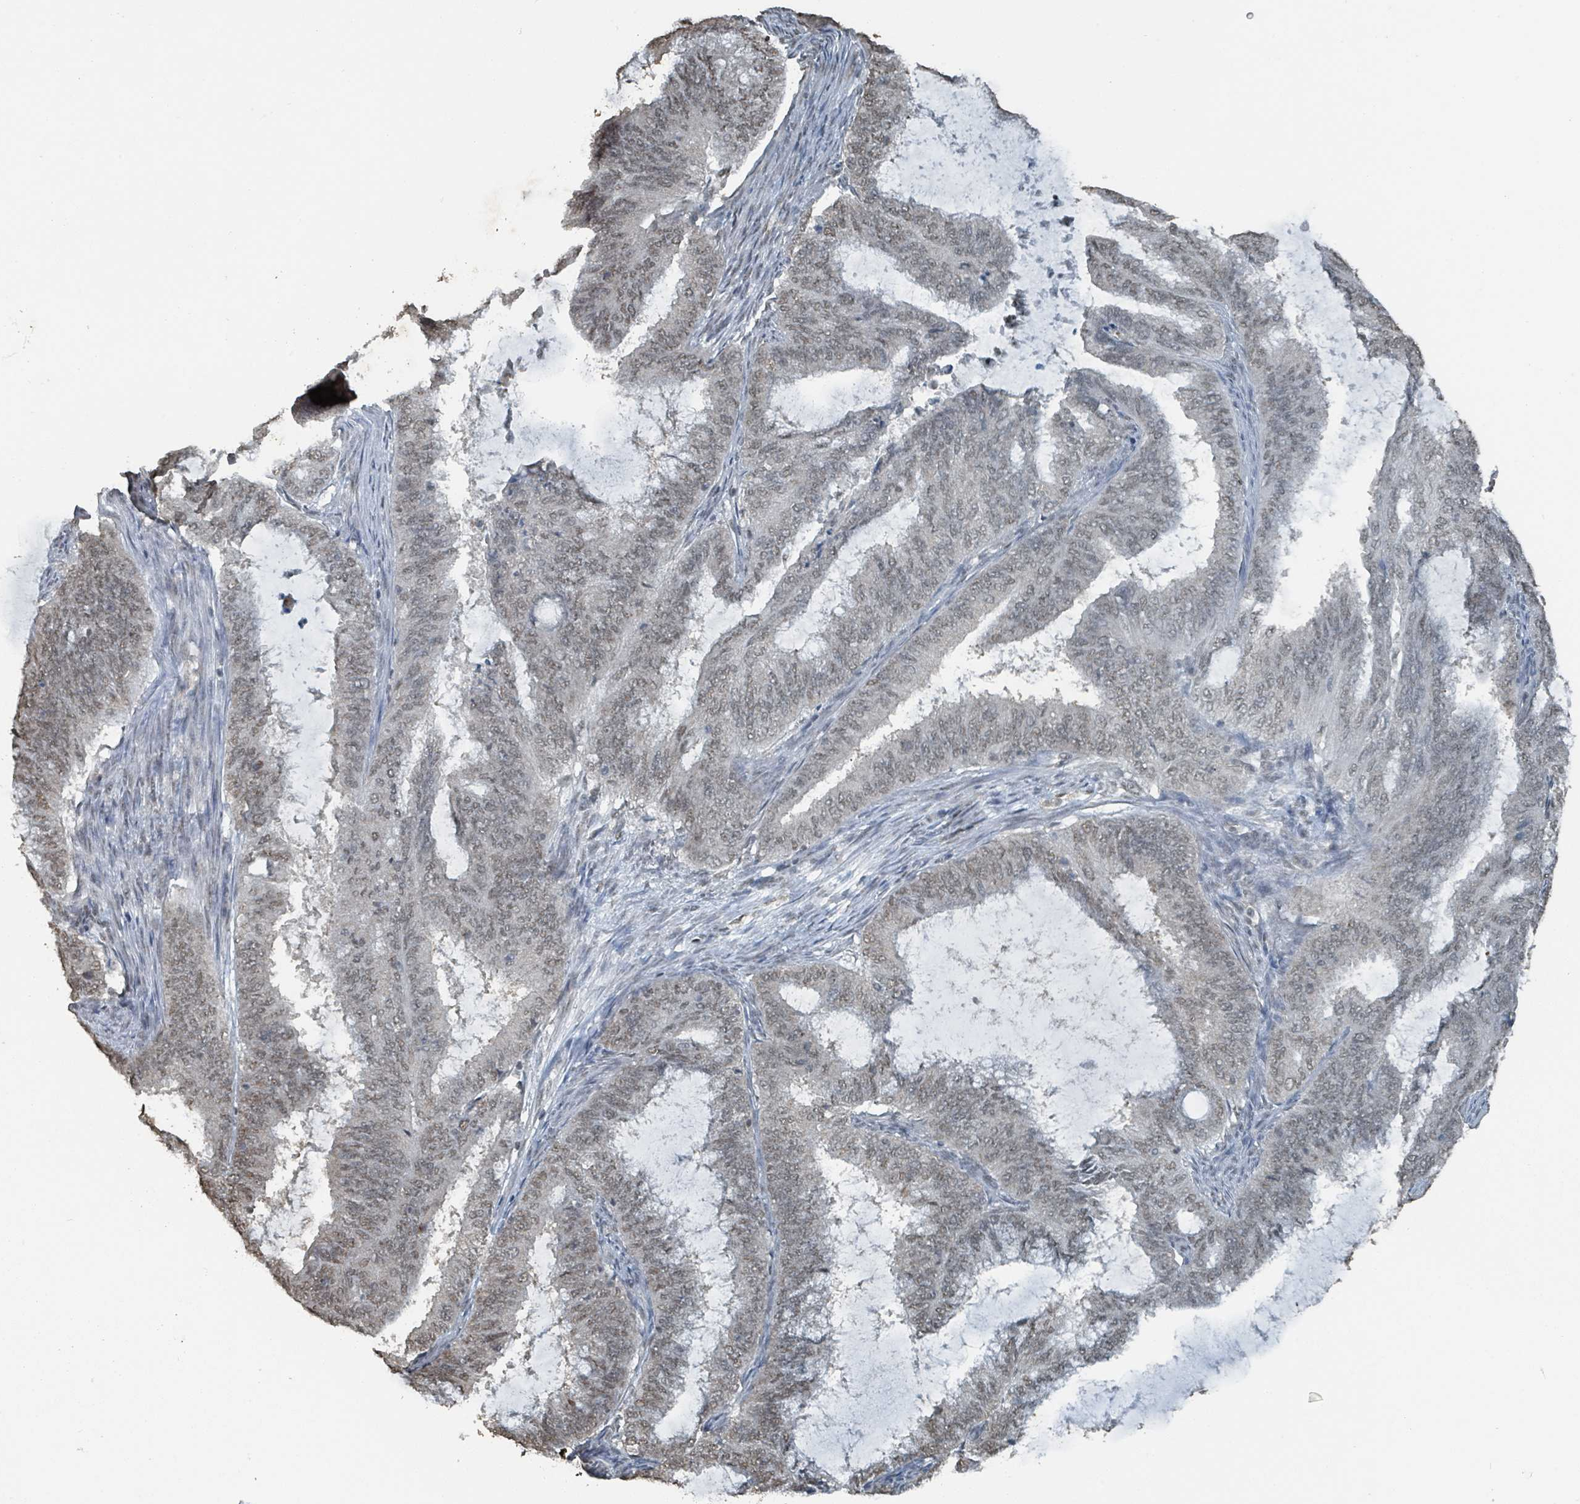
{"staining": {"intensity": "weak", "quantity": ">75%", "location": "nuclear"}, "tissue": "endometrial cancer", "cell_type": "Tumor cells", "image_type": "cancer", "snomed": [{"axis": "morphology", "description": "Adenocarcinoma, NOS"}, {"axis": "topography", "description": "Endometrium"}], "caption": "Human endometrial adenocarcinoma stained with a brown dye demonstrates weak nuclear positive staining in approximately >75% of tumor cells.", "gene": "PHIP", "patient": {"sex": "female", "age": 51}}